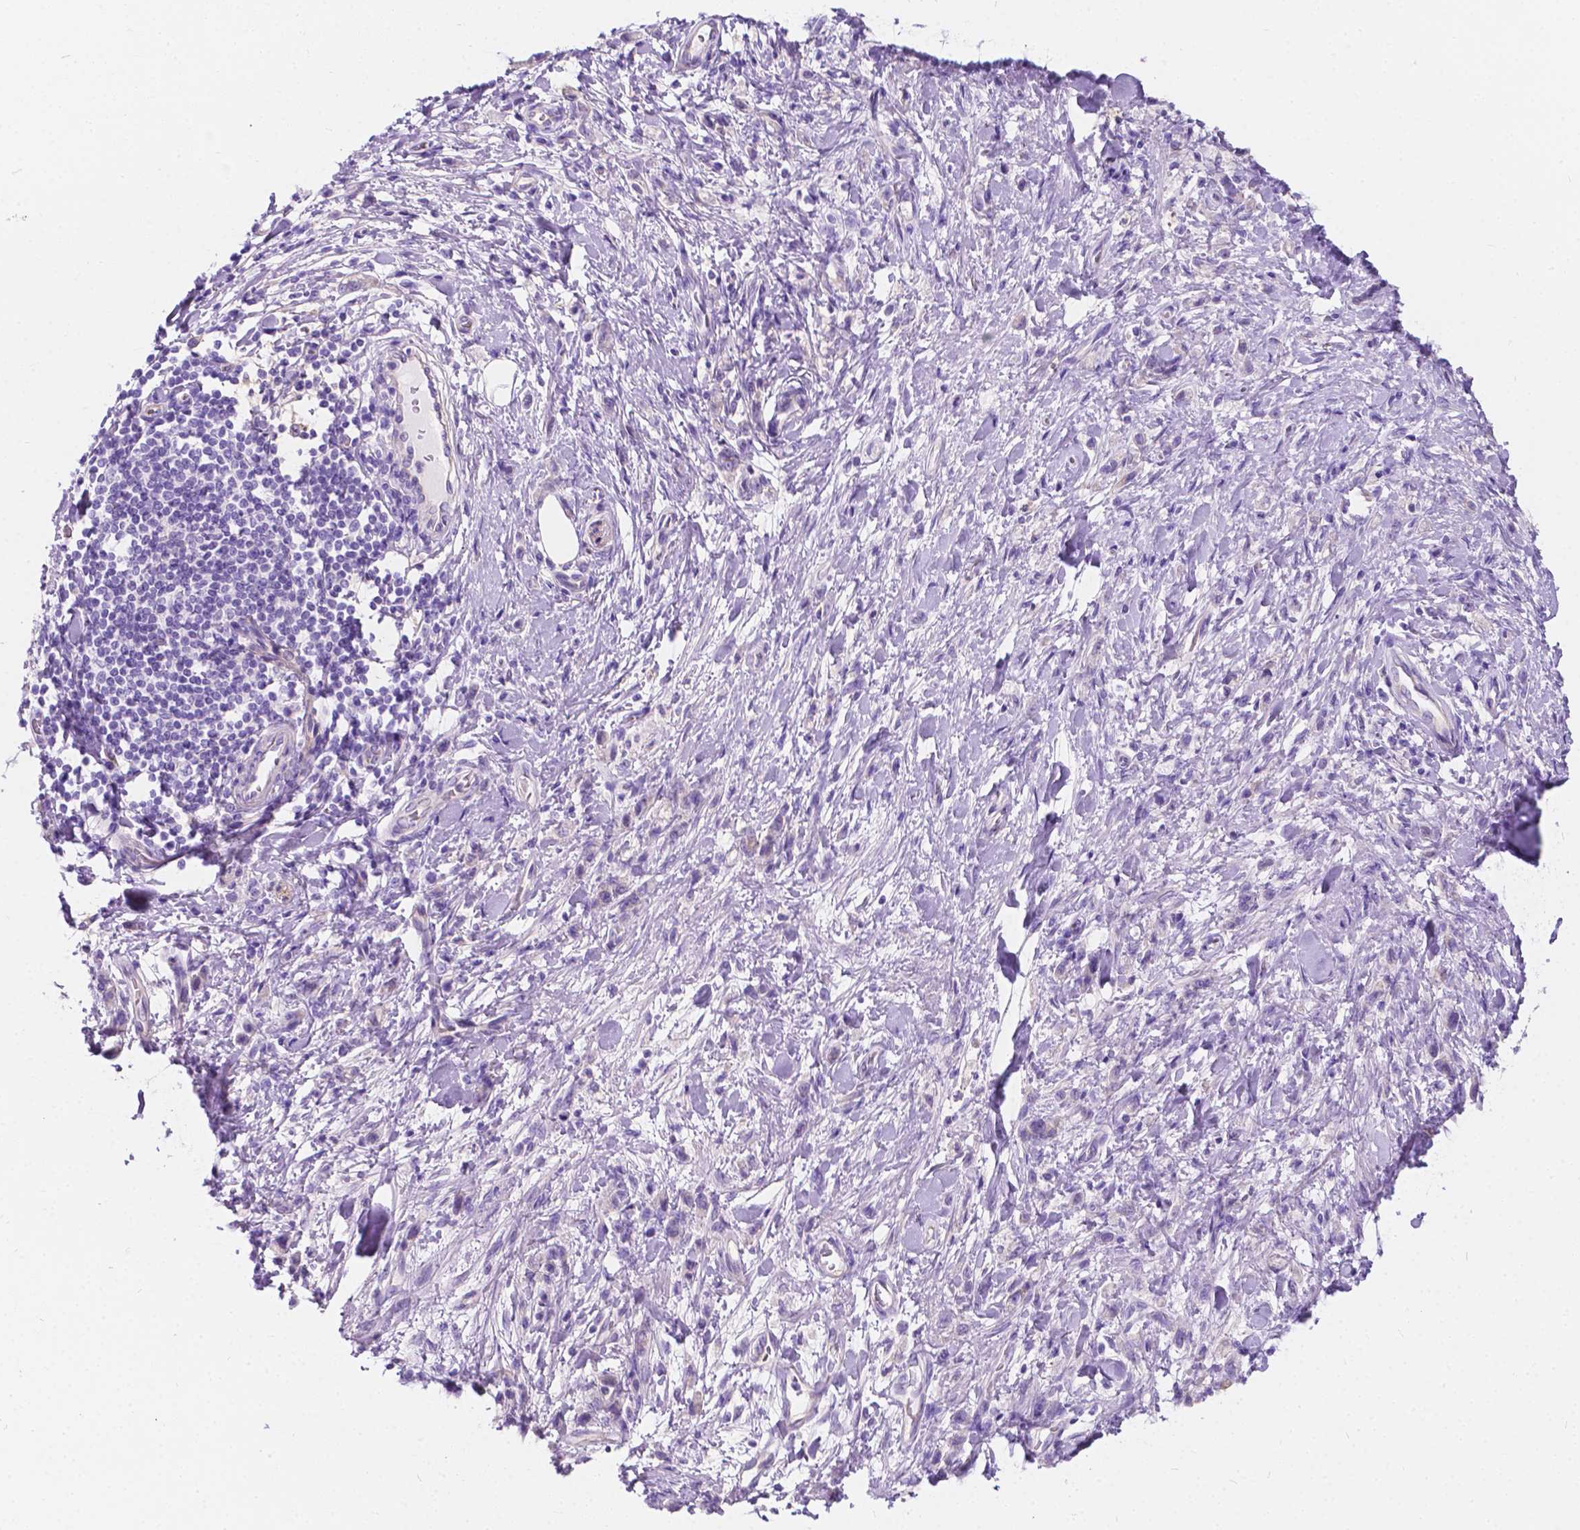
{"staining": {"intensity": "negative", "quantity": "none", "location": "none"}, "tissue": "stomach cancer", "cell_type": "Tumor cells", "image_type": "cancer", "snomed": [{"axis": "morphology", "description": "Adenocarcinoma, NOS"}, {"axis": "topography", "description": "Stomach"}], "caption": "Immunohistochemistry micrograph of stomach cancer (adenocarcinoma) stained for a protein (brown), which shows no staining in tumor cells.", "gene": "GNAO1", "patient": {"sex": "male", "age": 77}}